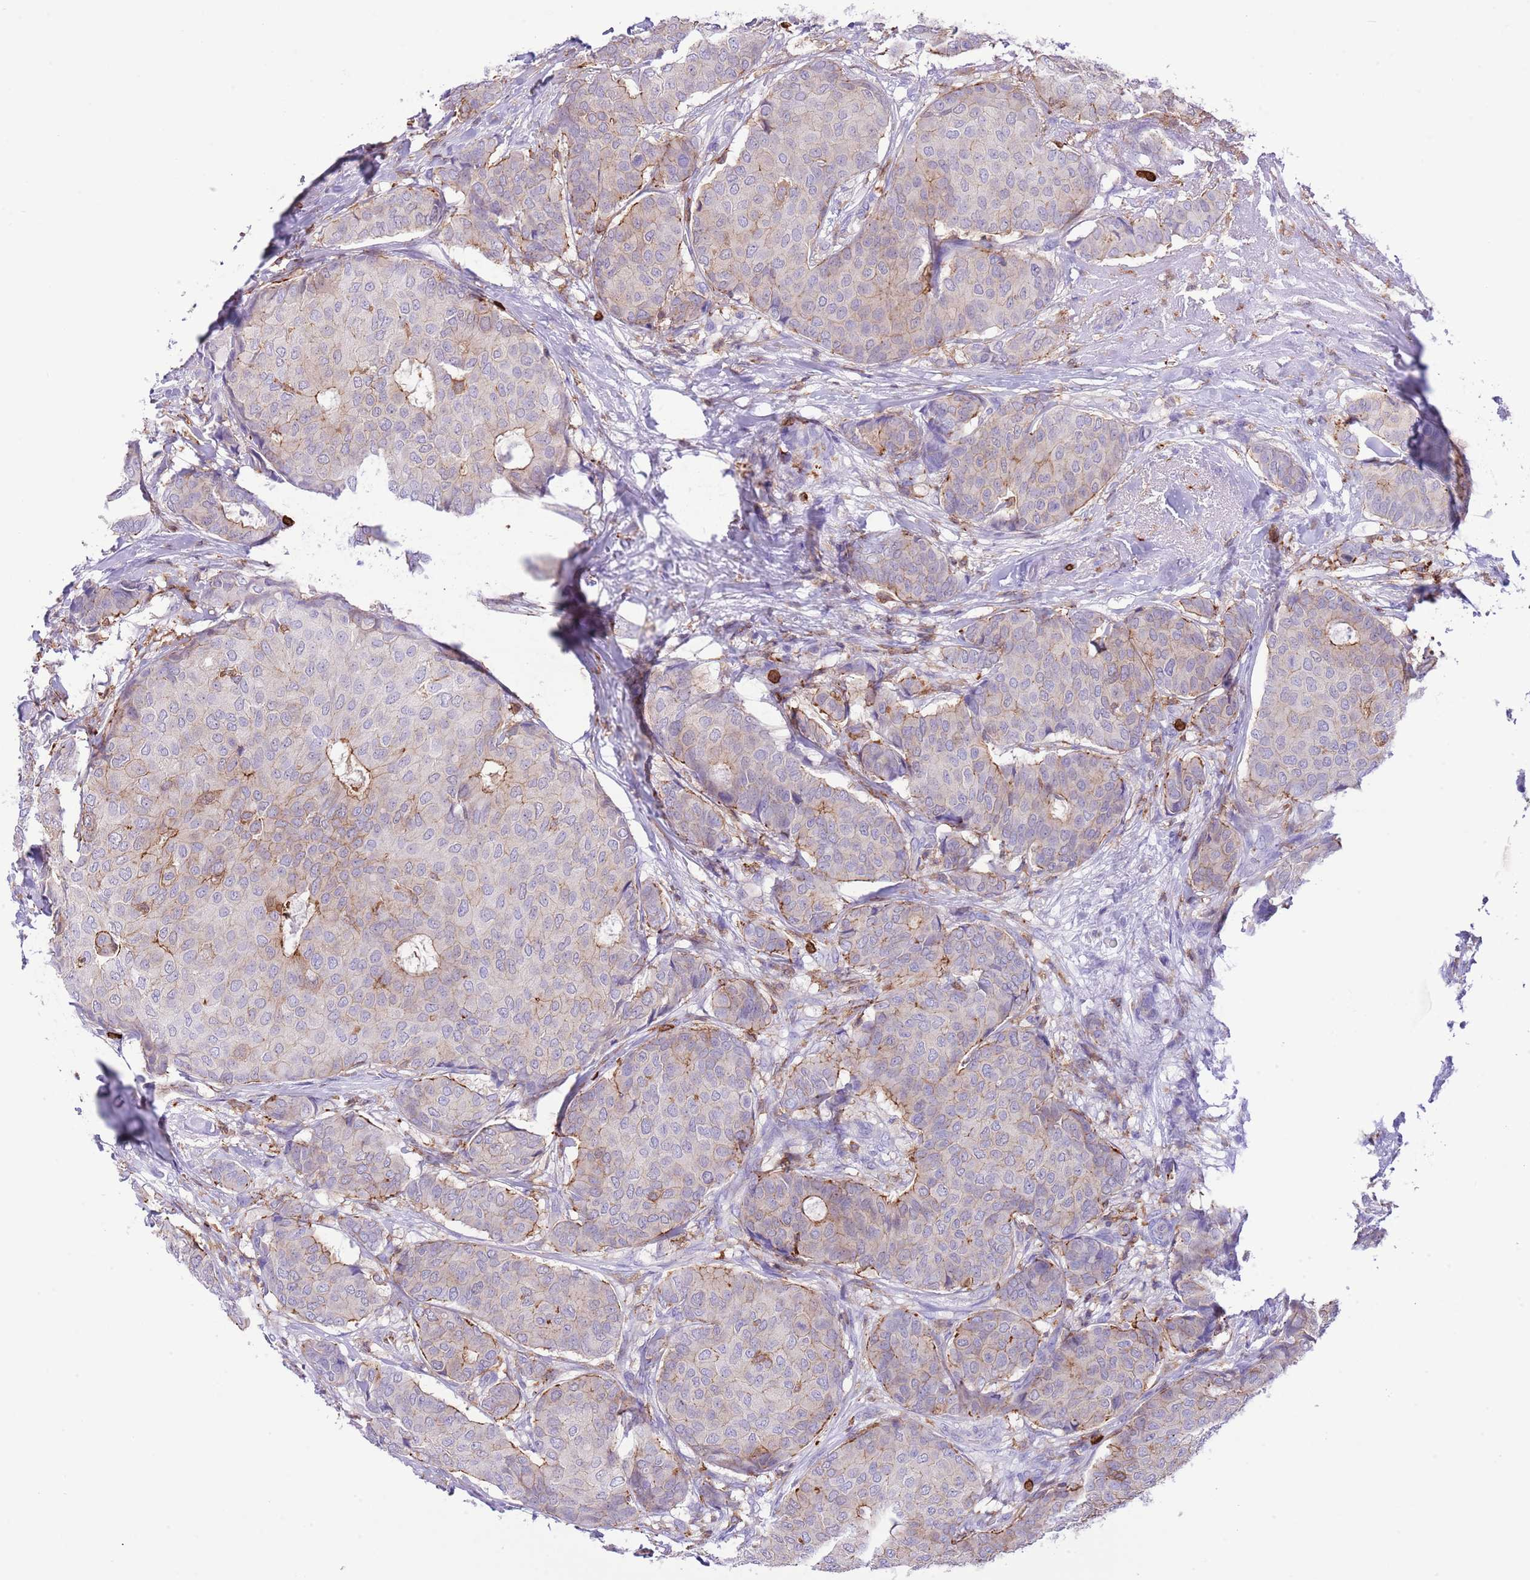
{"staining": {"intensity": "weak", "quantity": "<25%", "location": "cytoplasmic/membranous"}, "tissue": "breast cancer", "cell_type": "Tumor cells", "image_type": "cancer", "snomed": [{"axis": "morphology", "description": "Duct carcinoma"}, {"axis": "topography", "description": "Breast"}], "caption": "Tumor cells are negative for brown protein staining in breast cancer.", "gene": "EFHD2", "patient": {"sex": "female", "age": 75}}